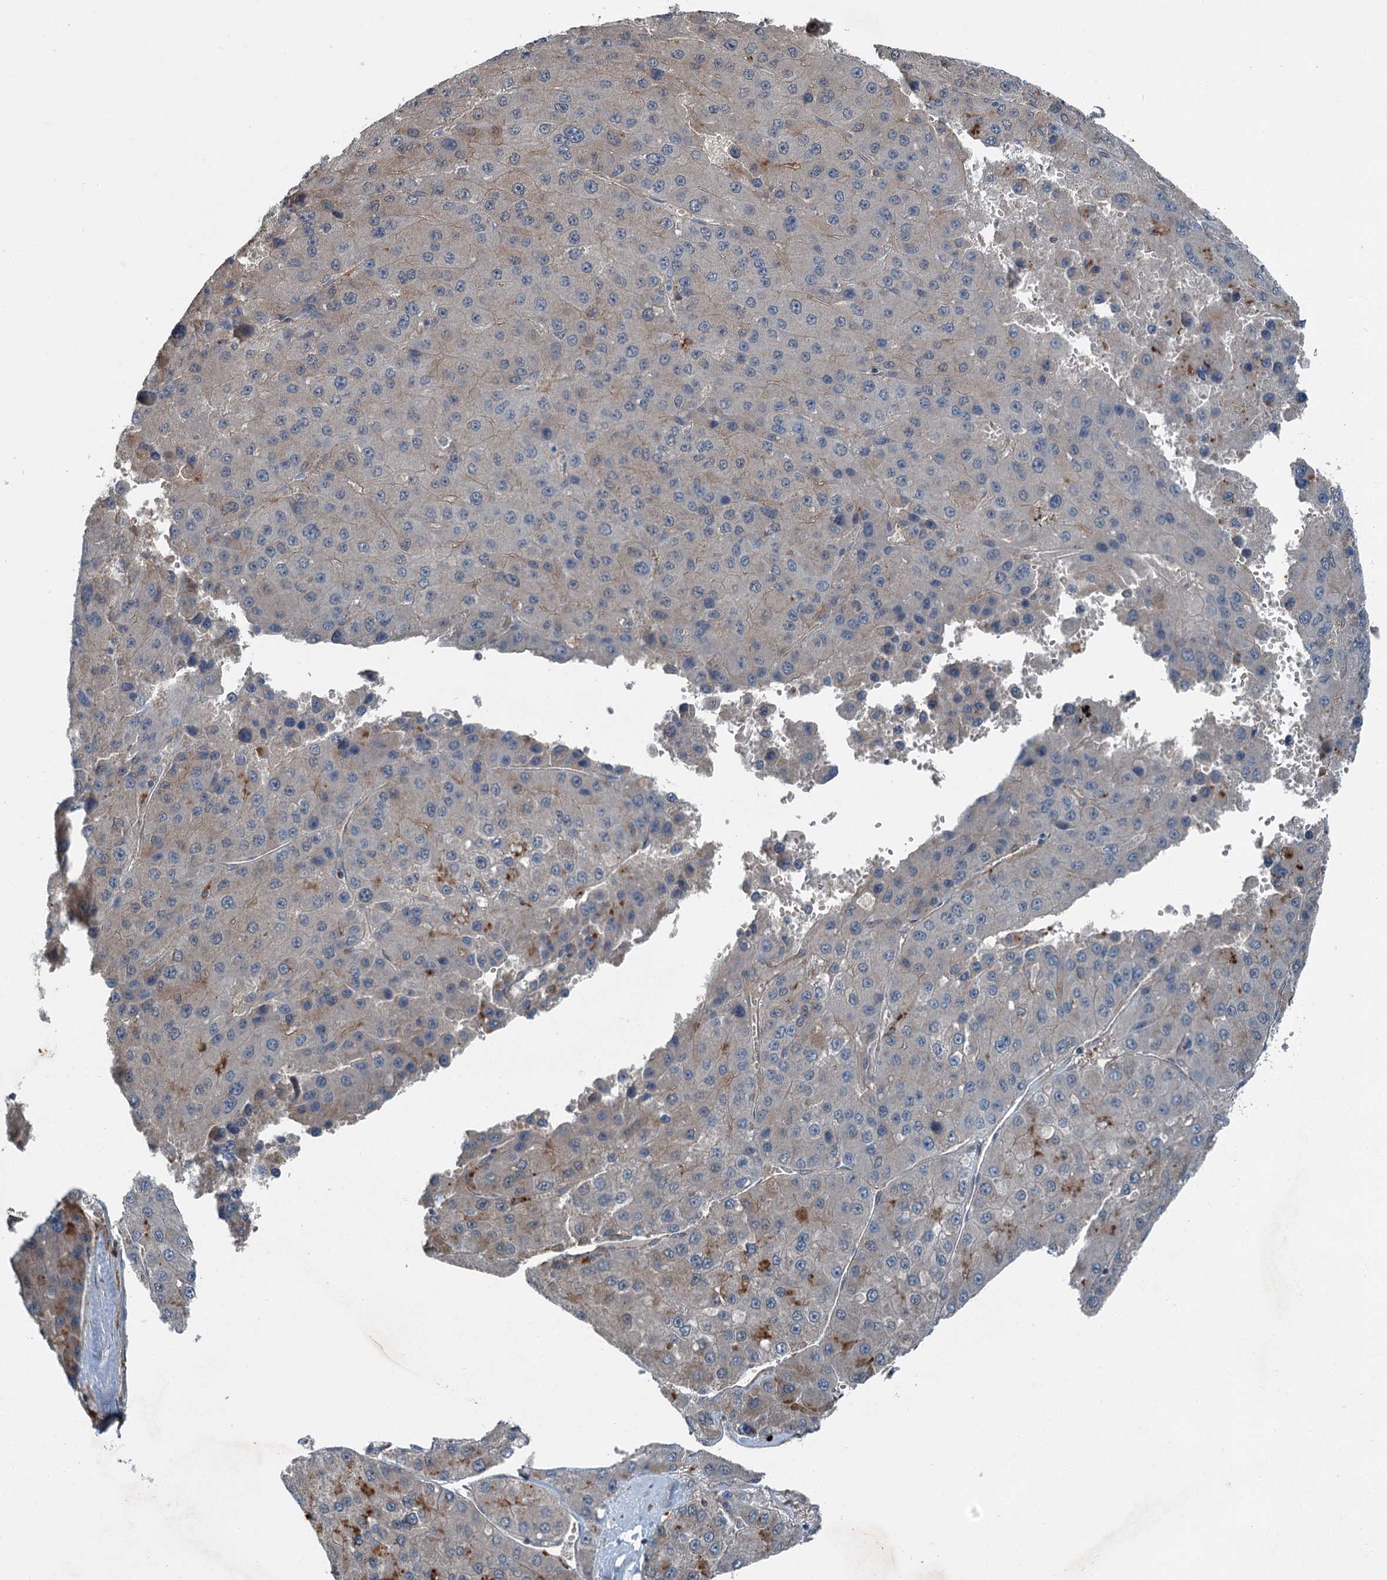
{"staining": {"intensity": "weak", "quantity": "<25%", "location": "cytoplasmic/membranous"}, "tissue": "liver cancer", "cell_type": "Tumor cells", "image_type": "cancer", "snomed": [{"axis": "morphology", "description": "Carcinoma, Hepatocellular, NOS"}, {"axis": "topography", "description": "Liver"}], "caption": "Tumor cells are negative for brown protein staining in hepatocellular carcinoma (liver). (DAB (3,3'-diaminobenzidine) immunohistochemistry (IHC) with hematoxylin counter stain).", "gene": "AXL", "patient": {"sex": "female", "age": 73}}